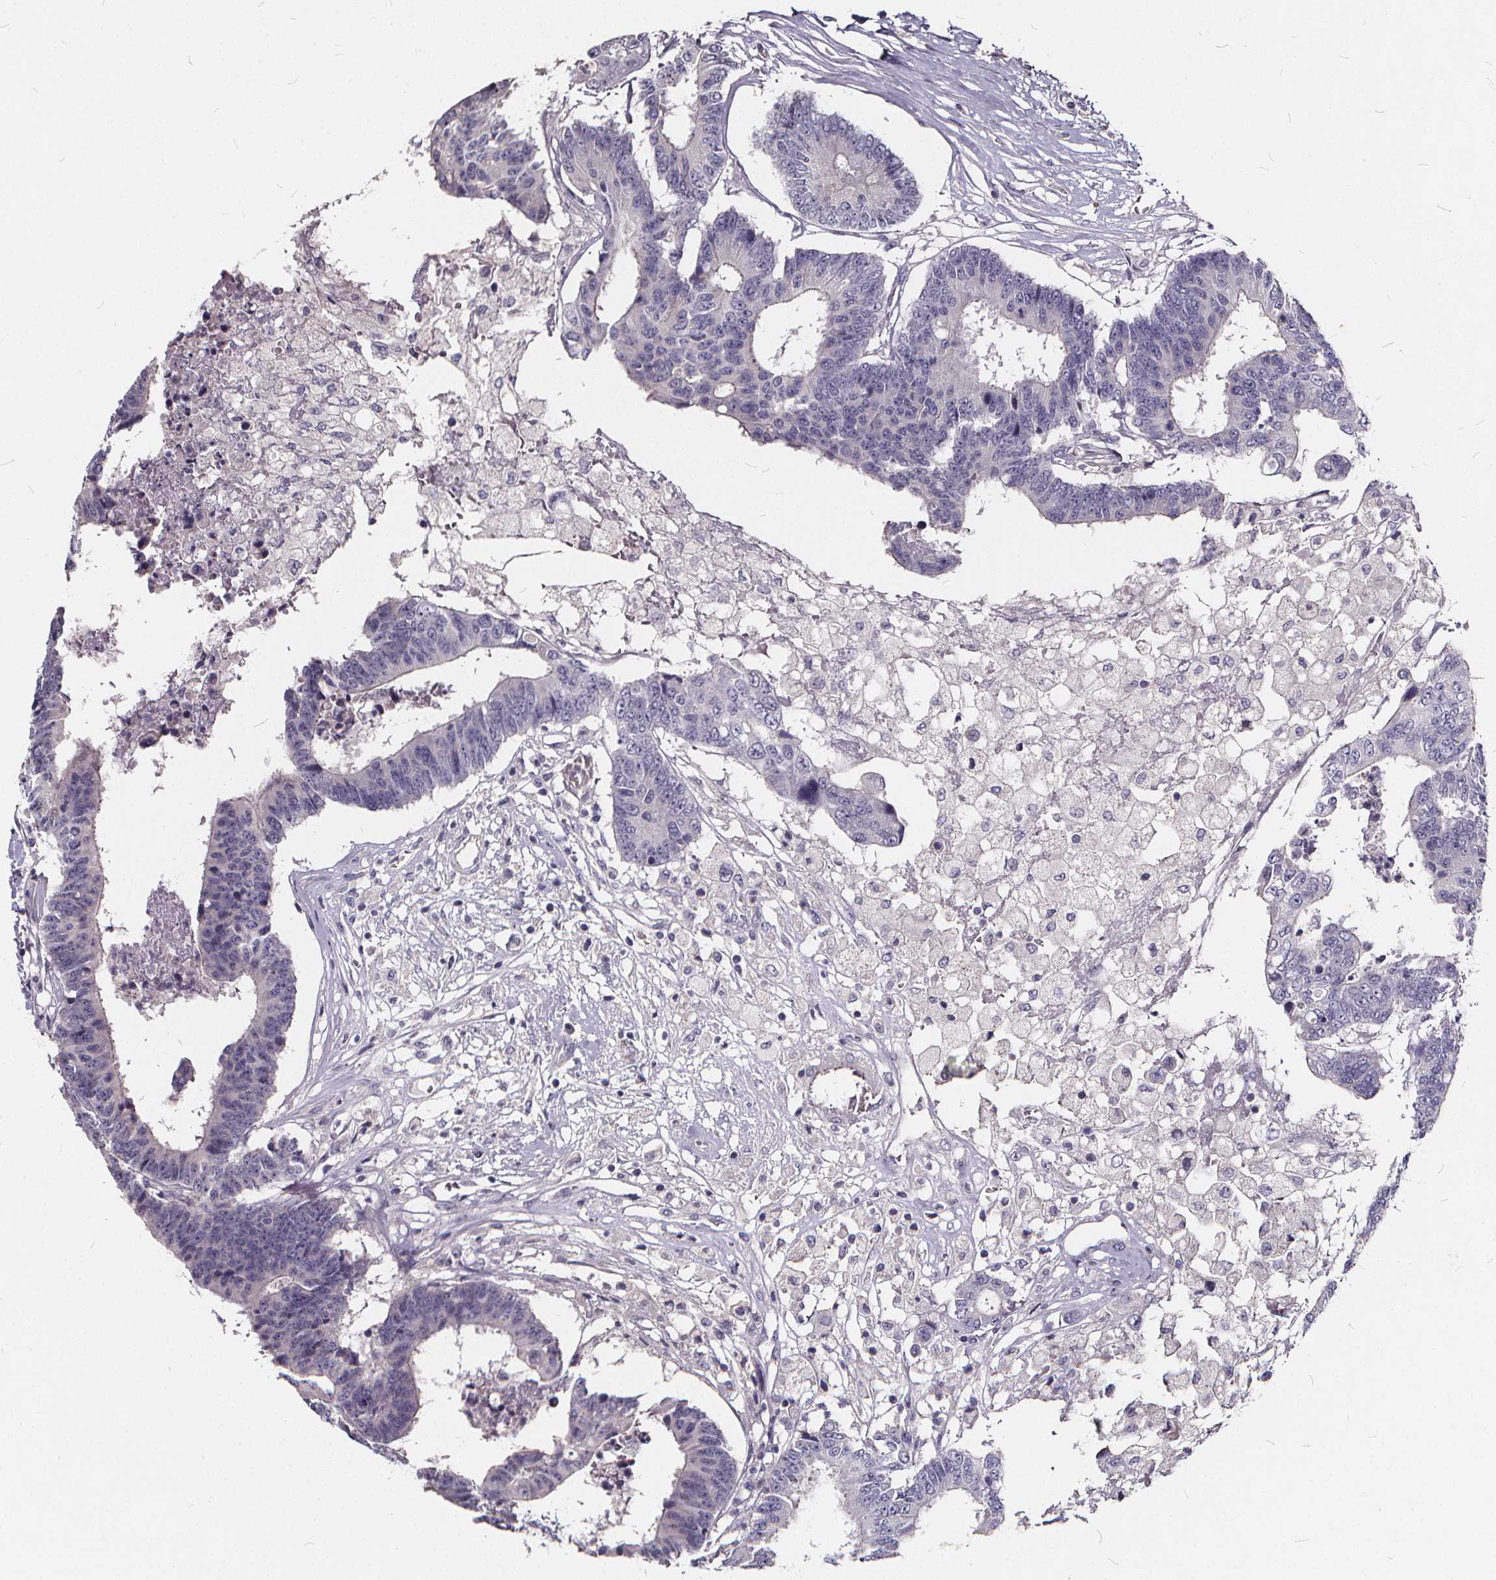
{"staining": {"intensity": "negative", "quantity": "none", "location": "none"}, "tissue": "colorectal cancer", "cell_type": "Tumor cells", "image_type": "cancer", "snomed": [{"axis": "morphology", "description": "Adenocarcinoma, NOS"}, {"axis": "topography", "description": "Colon"}], "caption": "IHC photomicrograph of neoplastic tissue: colorectal cancer stained with DAB displays no significant protein expression in tumor cells. (DAB immunohistochemistry visualized using brightfield microscopy, high magnification).", "gene": "TSPAN14", "patient": {"sex": "female", "age": 48}}